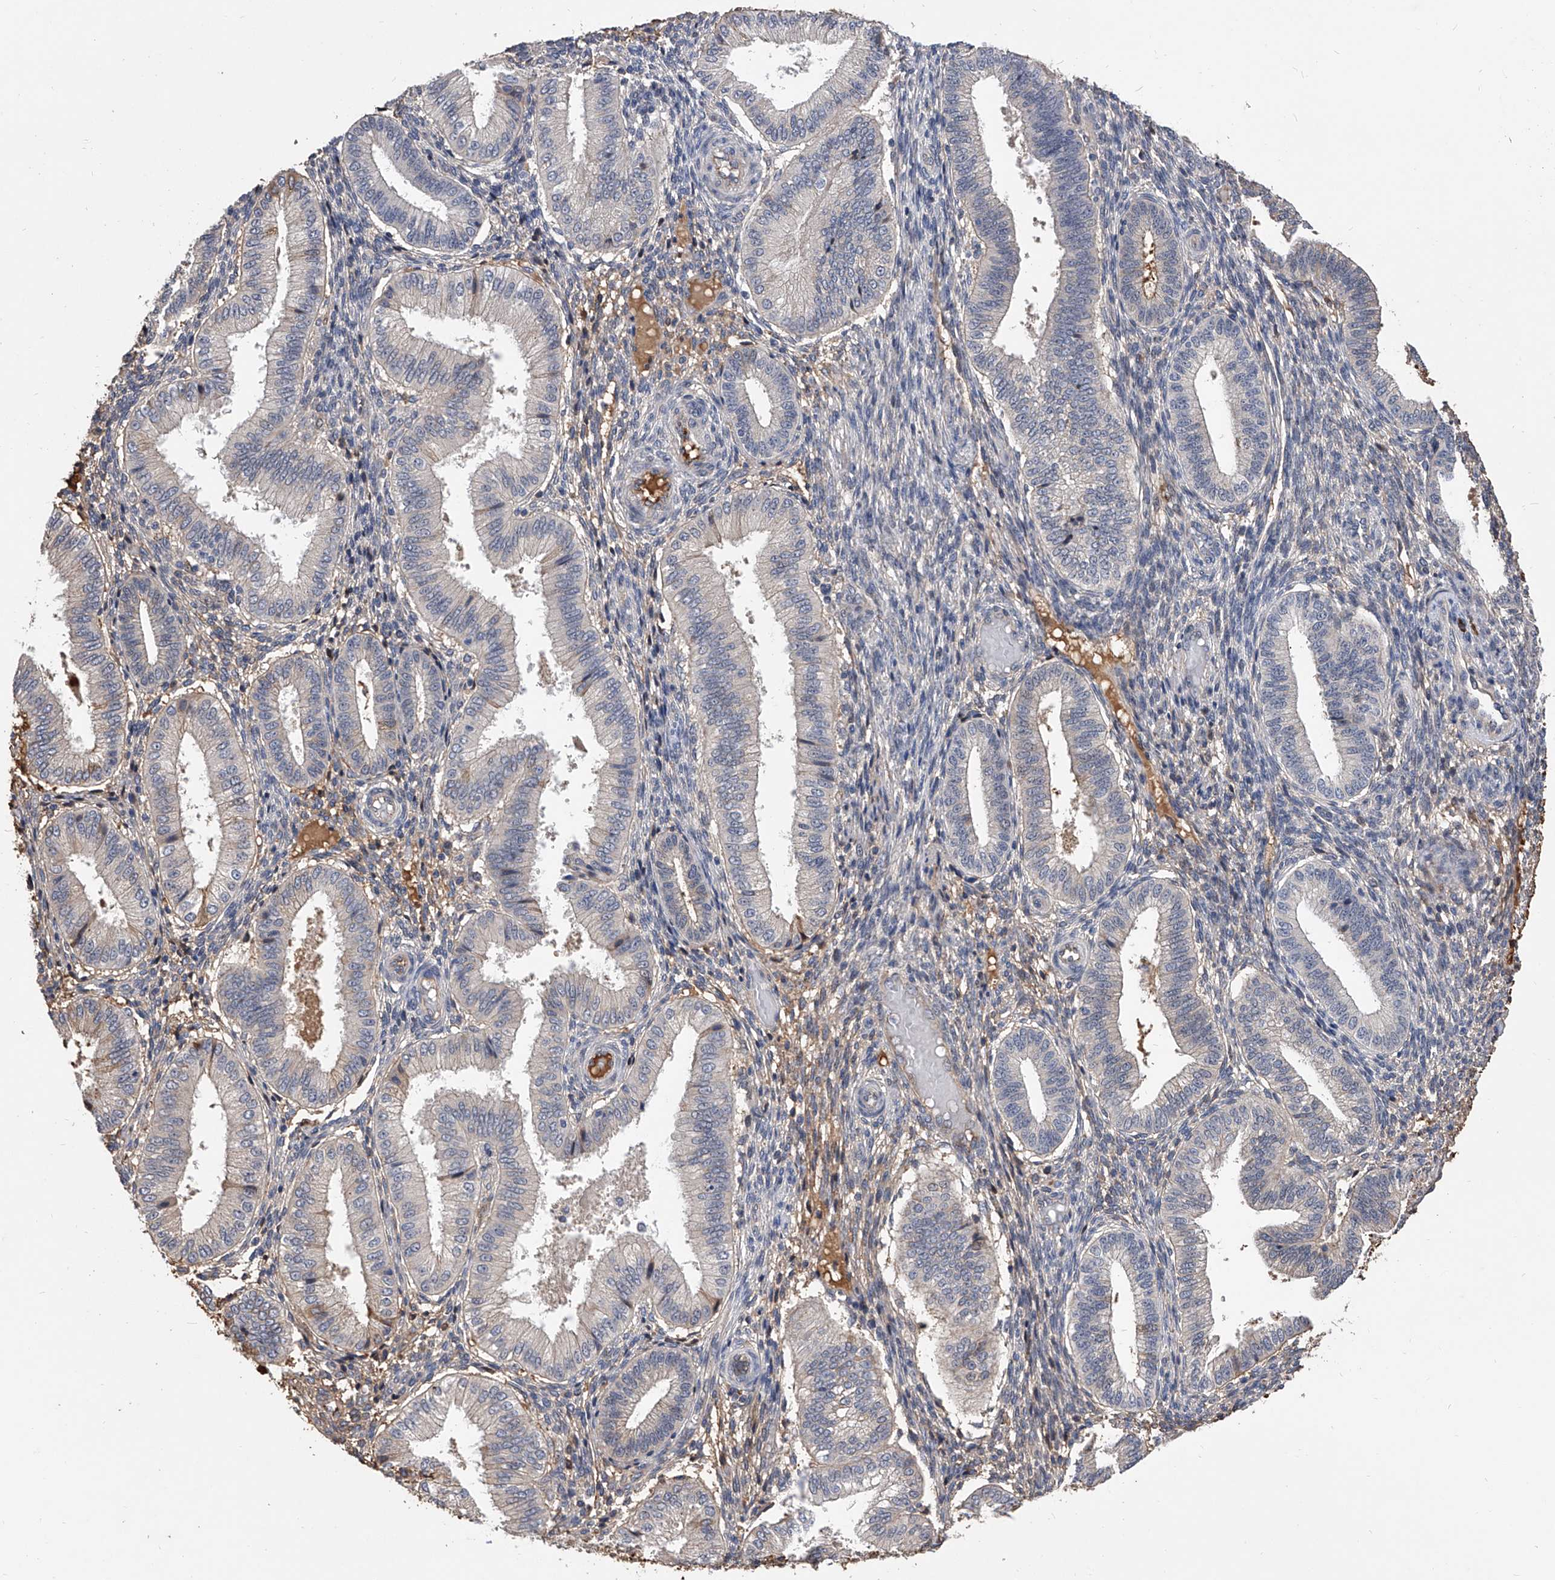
{"staining": {"intensity": "weak", "quantity": "<25%", "location": "cytoplasmic/membranous"}, "tissue": "endometrium", "cell_type": "Cells in endometrial stroma", "image_type": "normal", "snomed": [{"axis": "morphology", "description": "Normal tissue, NOS"}, {"axis": "topography", "description": "Endometrium"}], "caption": "A histopathology image of human endometrium is negative for staining in cells in endometrial stroma. The staining is performed using DAB brown chromogen with nuclei counter-stained in using hematoxylin.", "gene": "ZNF25", "patient": {"sex": "female", "age": 39}}